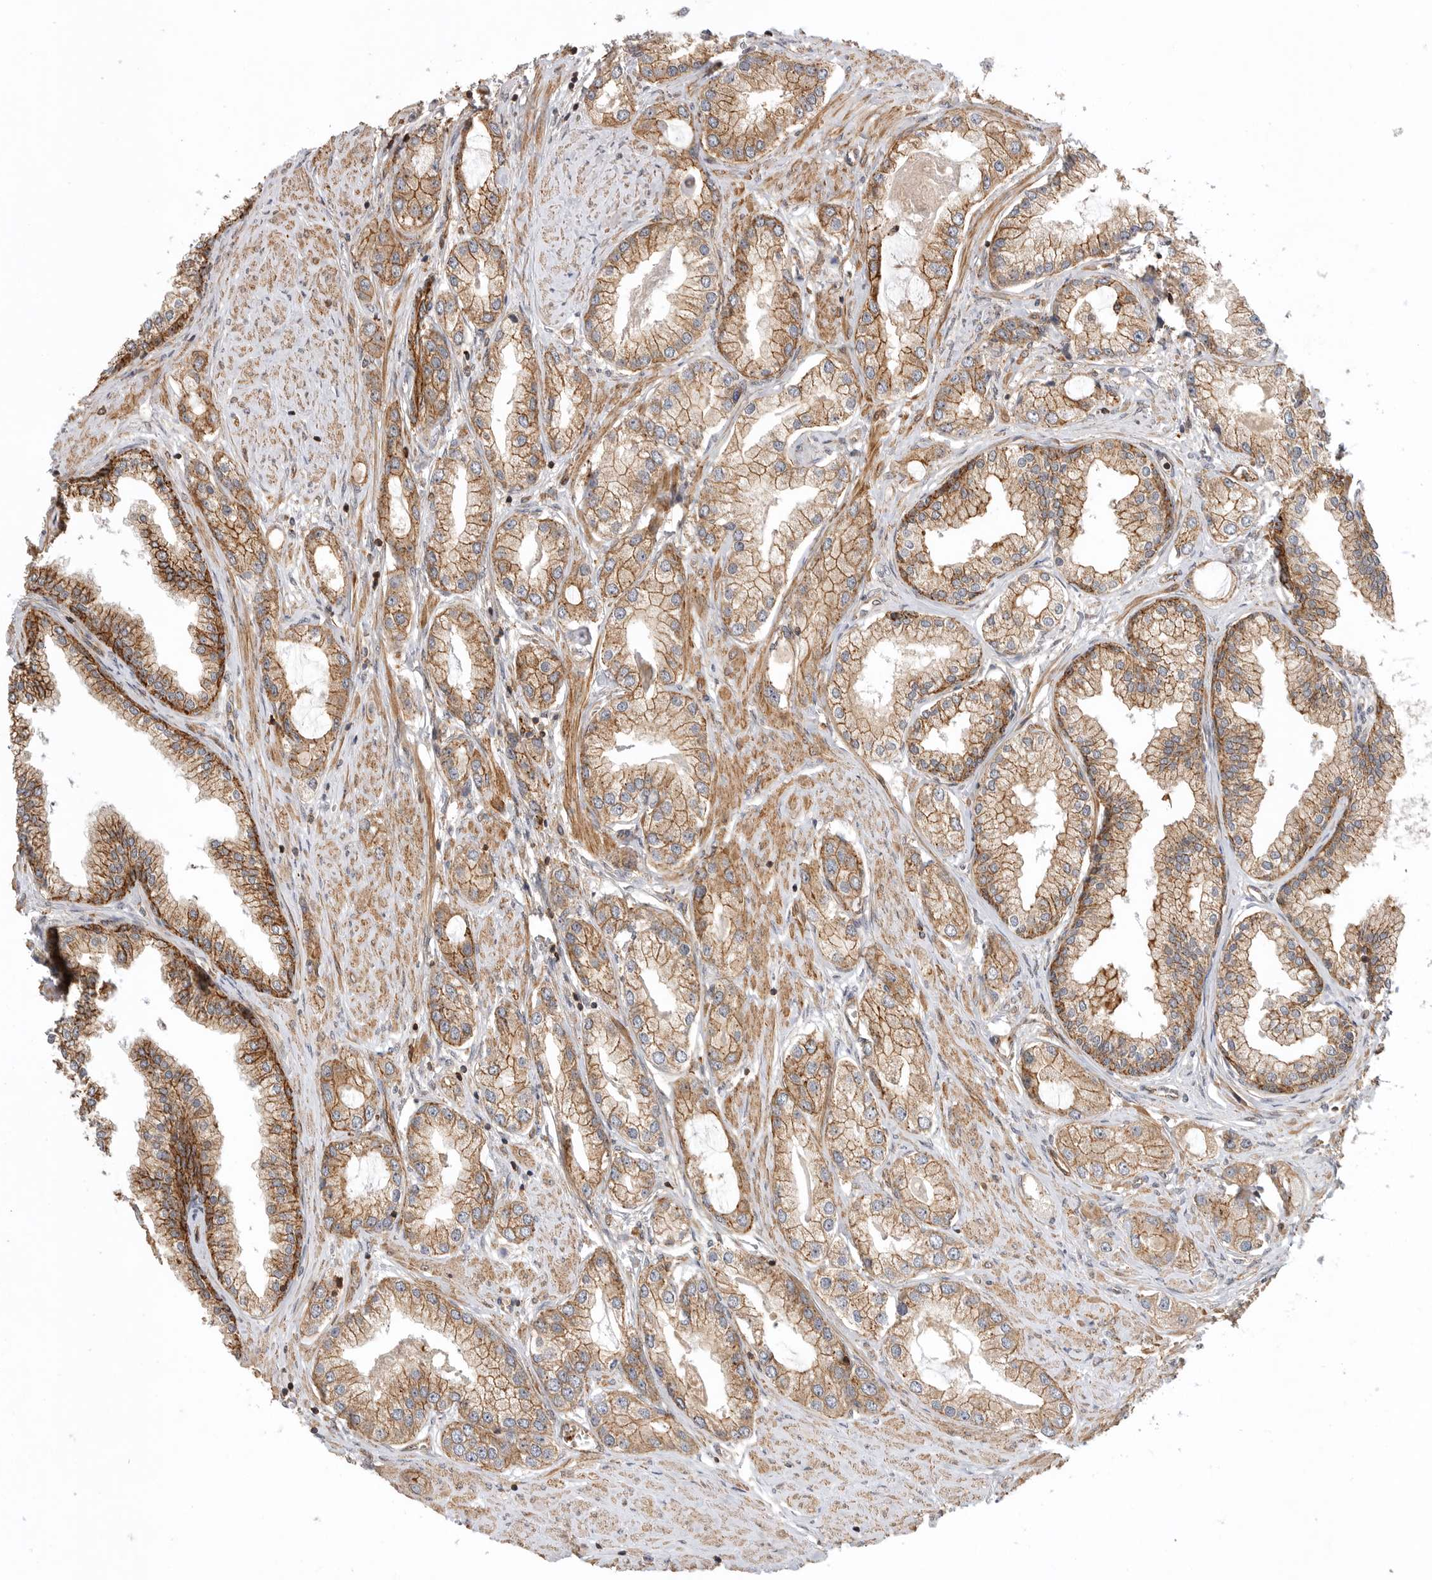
{"staining": {"intensity": "moderate", "quantity": ">75%", "location": "cytoplasmic/membranous"}, "tissue": "prostate cancer", "cell_type": "Tumor cells", "image_type": "cancer", "snomed": [{"axis": "morphology", "description": "Adenocarcinoma, Low grade"}, {"axis": "topography", "description": "Prostate"}], "caption": "Protein staining demonstrates moderate cytoplasmic/membranous positivity in approximately >75% of tumor cells in prostate cancer.", "gene": "GPATCH2", "patient": {"sex": "male", "age": 62}}